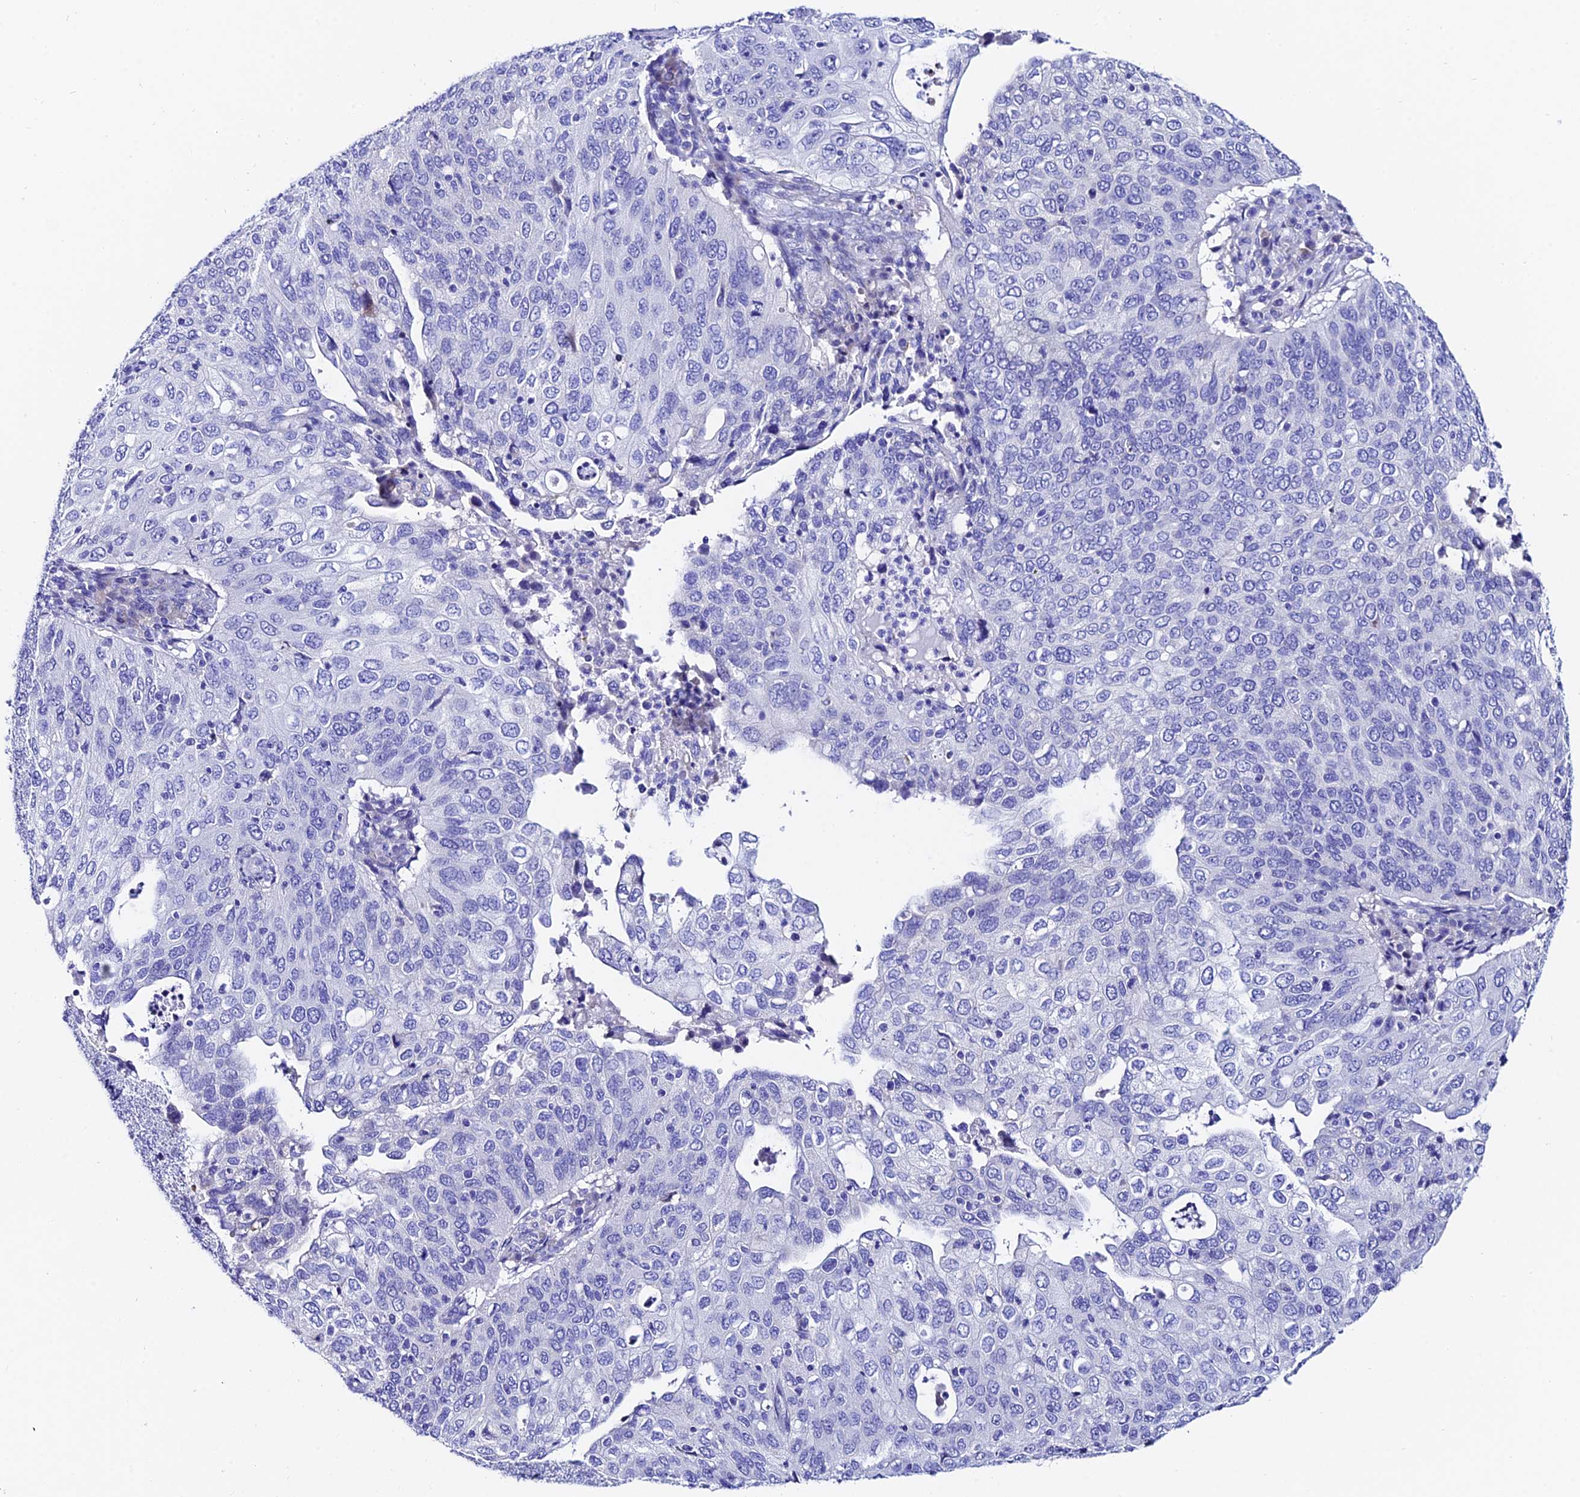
{"staining": {"intensity": "negative", "quantity": "none", "location": "none"}, "tissue": "cervical cancer", "cell_type": "Tumor cells", "image_type": "cancer", "snomed": [{"axis": "morphology", "description": "Squamous cell carcinoma, NOS"}, {"axis": "topography", "description": "Cervix"}], "caption": "DAB immunohistochemical staining of human squamous cell carcinoma (cervical) exhibits no significant expression in tumor cells. The staining is performed using DAB (3,3'-diaminobenzidine) brown chromogen with nuclei counter-stained in using hematoxylin.", "gene": "CEP41", "patient": {"sex": "female", "age": 36}}